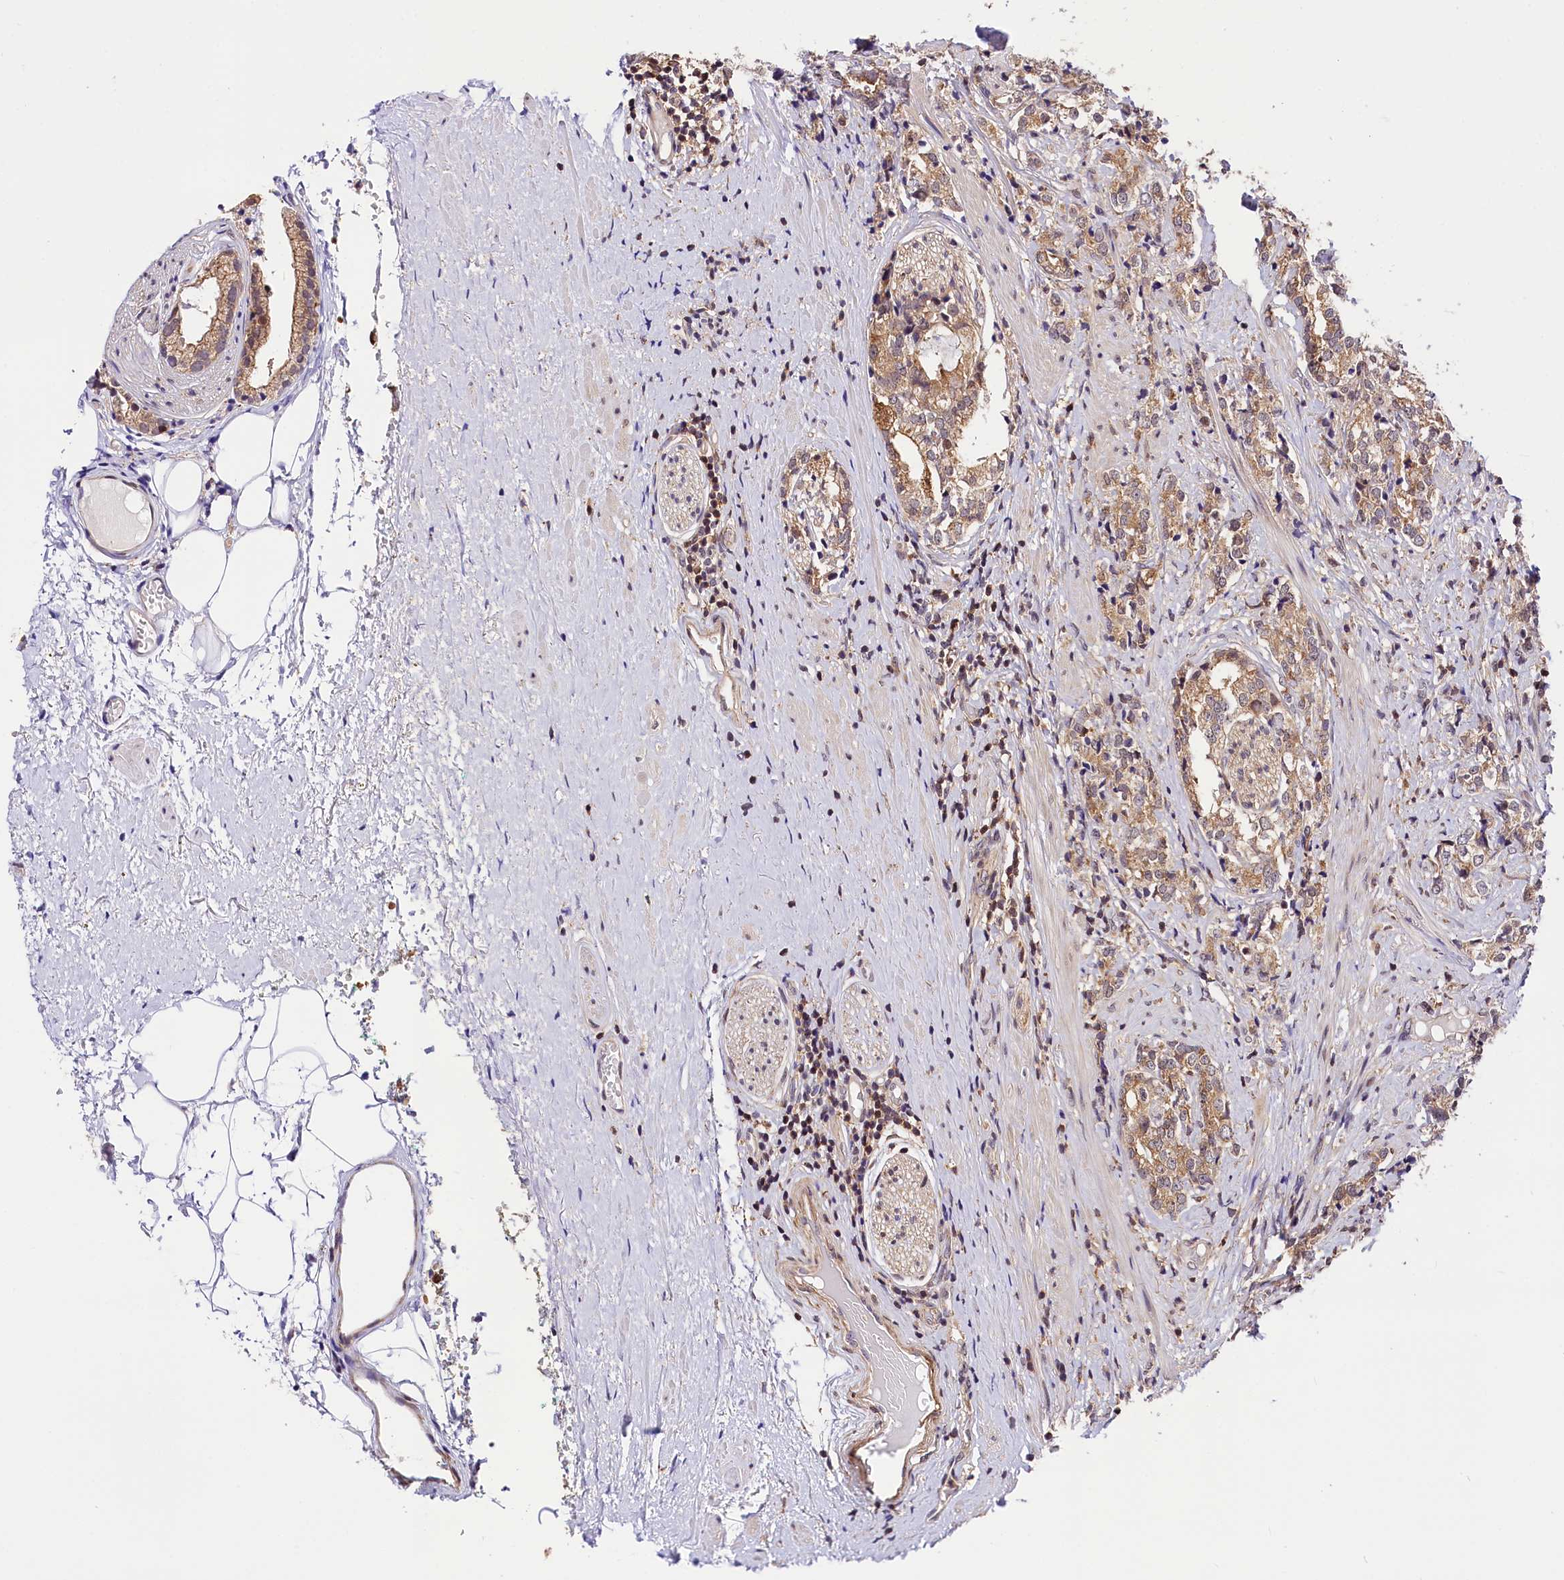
{"staining": {"intensity": "weak", "quantity": ">75%", "location": "cytoplasmic/membranous"}, "tissue": "prostate cancer", "cell_type": "Tumor cells", "image_type": "cancer", "snomed": [{"axis": "morphology", "description": "Adenocarcinoma, High grade"}, {"axis": "topography", "description": "Prostate"}], "caption": "Prostate cancer (high-grade adenocarcinoma) was stained to show a protein in brown. There is low levels of weak cytoplasmic/membranous positivity in about >75% of tumor cells.", "gene": "CHORDC1", "patient": {"sex": "male", "age": 69}}